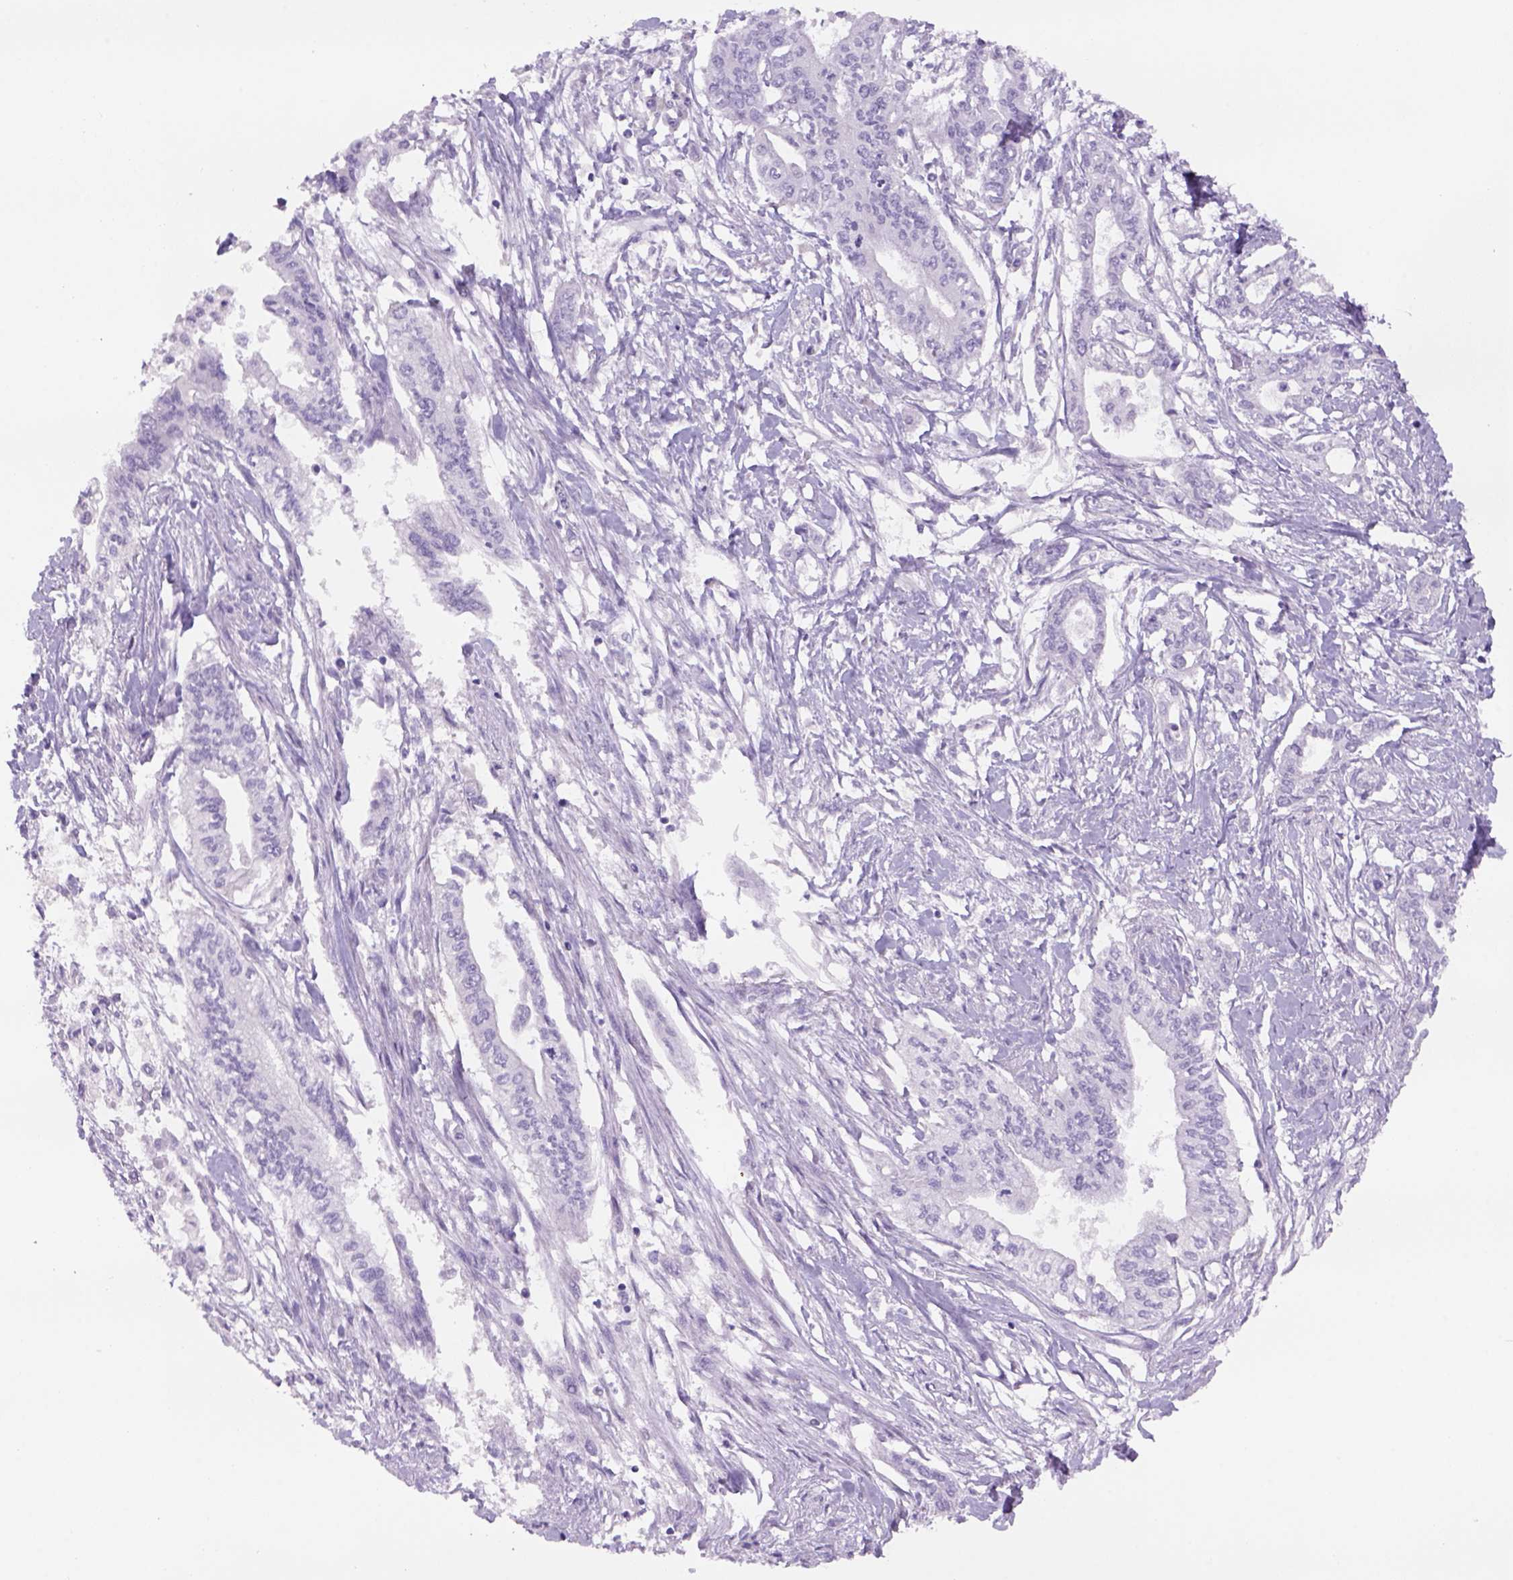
{"staining": {"intensity": "negative", "quantity": "none", "location": "none"}, "tissue": "pancreatic cancer", "cell_type": "Tumor cells", "image_type": "cancer", "snomed": [{"axis": "morphology", "description": "Adenocarcinoma, NOS"}, {"axis": "topography", "description": "Pancreas"}], "caption": "A histopathology image of adenocarcinoma (pancreatic) stained for a protein exhibits no brown staining in tumor cells.", "gene": "TENM4", "patient": {"sex": "male", "age": 60}}